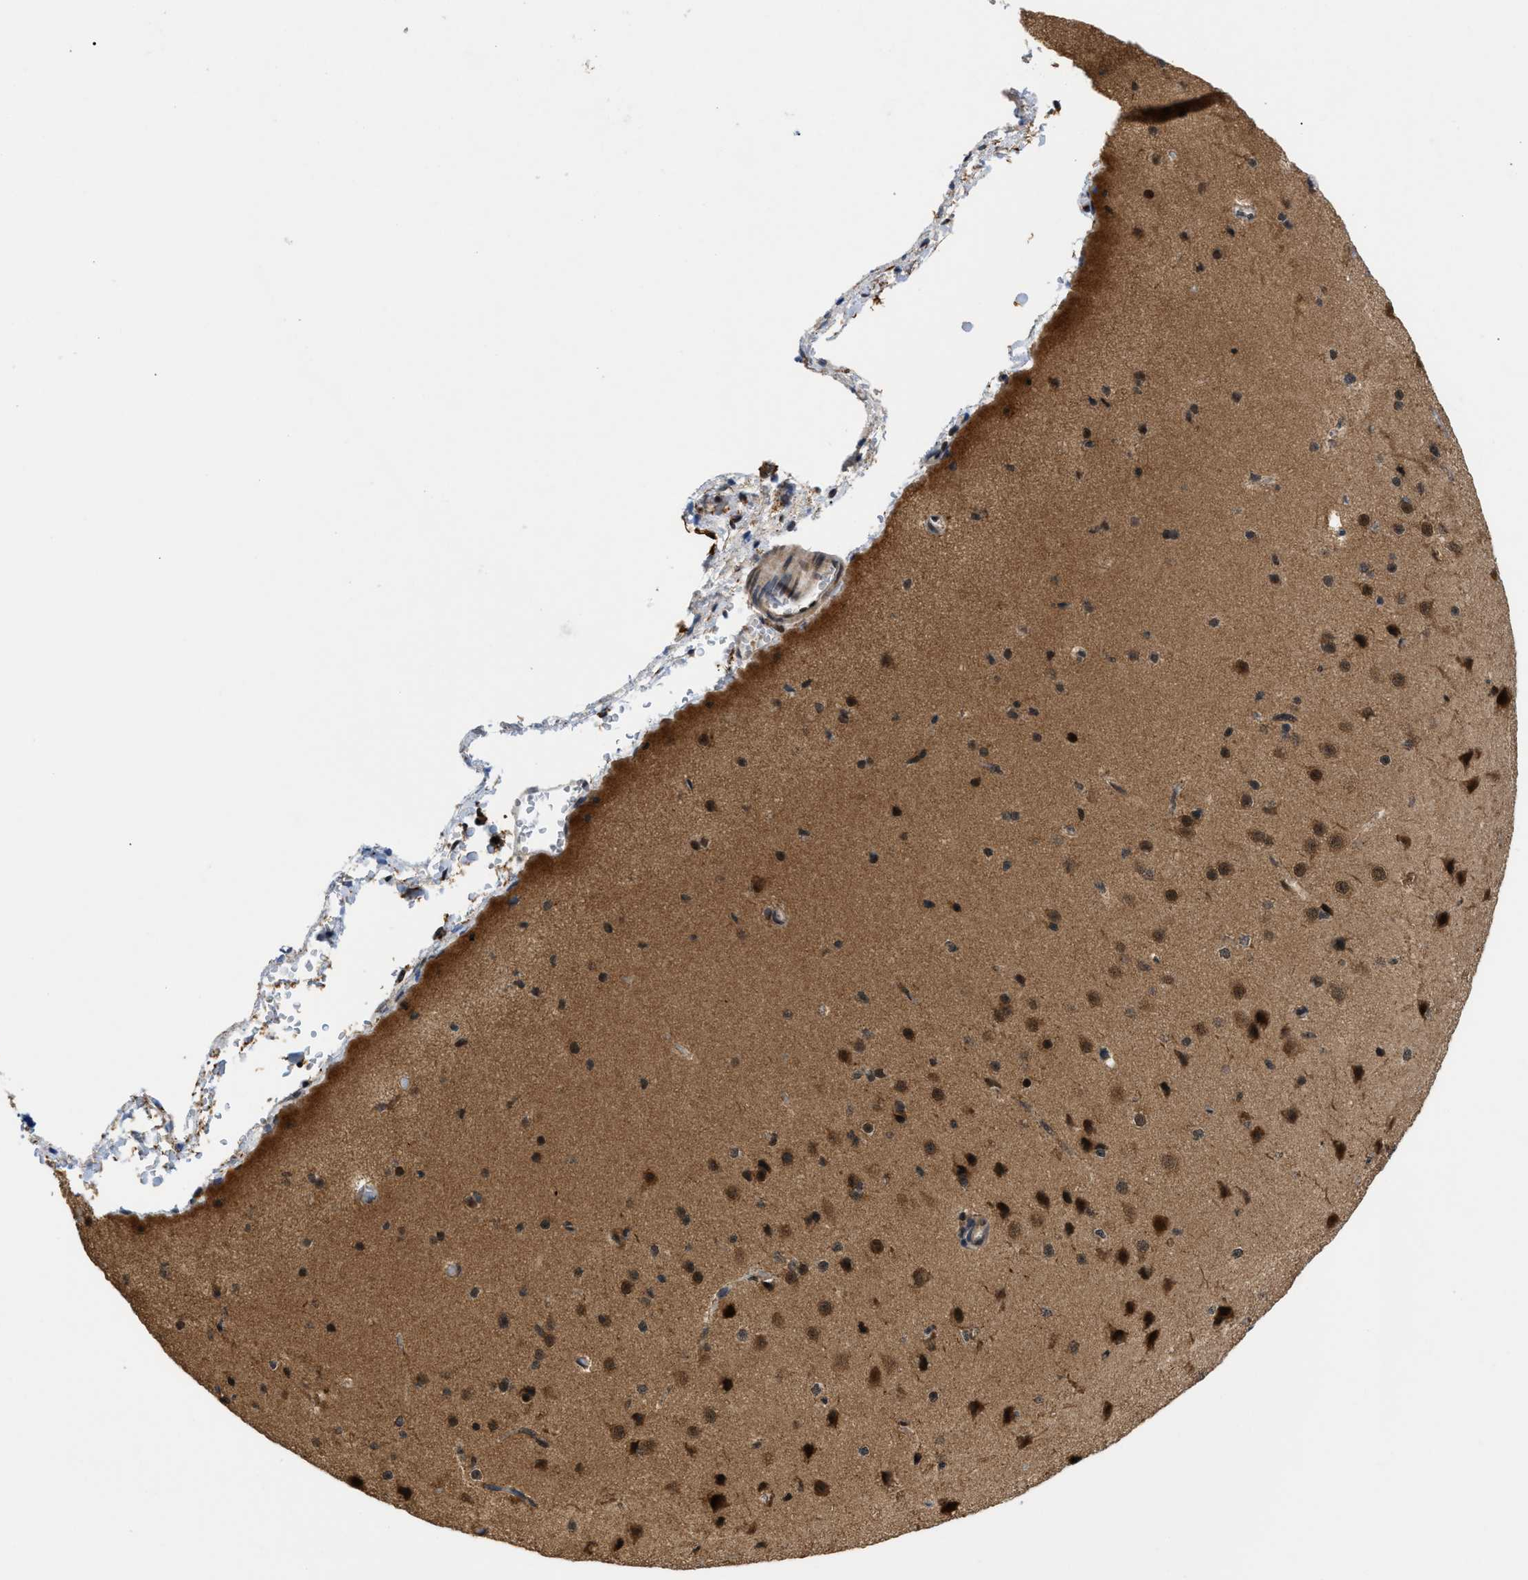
{"staining": {"intensity": "weak", "quantity": ">75%", "location": "nuclear"}, "tissue": "cerebral cortex", "cell_type": "Endothelial cells", "image_type": "normal", "snomed": [{"axis": "morphology", "description": "Normal tissue, NOS"}, {"axis": "morphology", "description": "Developmental malformation"}, {"axis": "topography", "description": "Cerebral cortex"}], "caption": "Approximately >75% of endothelial cells in unremarkable human cerebral cortex show weak nuclear protein staining as visualized by brown immunohistochemical staining.", "gene": "ZBTB11", "patient": {"sex": "female", "age": 30}}